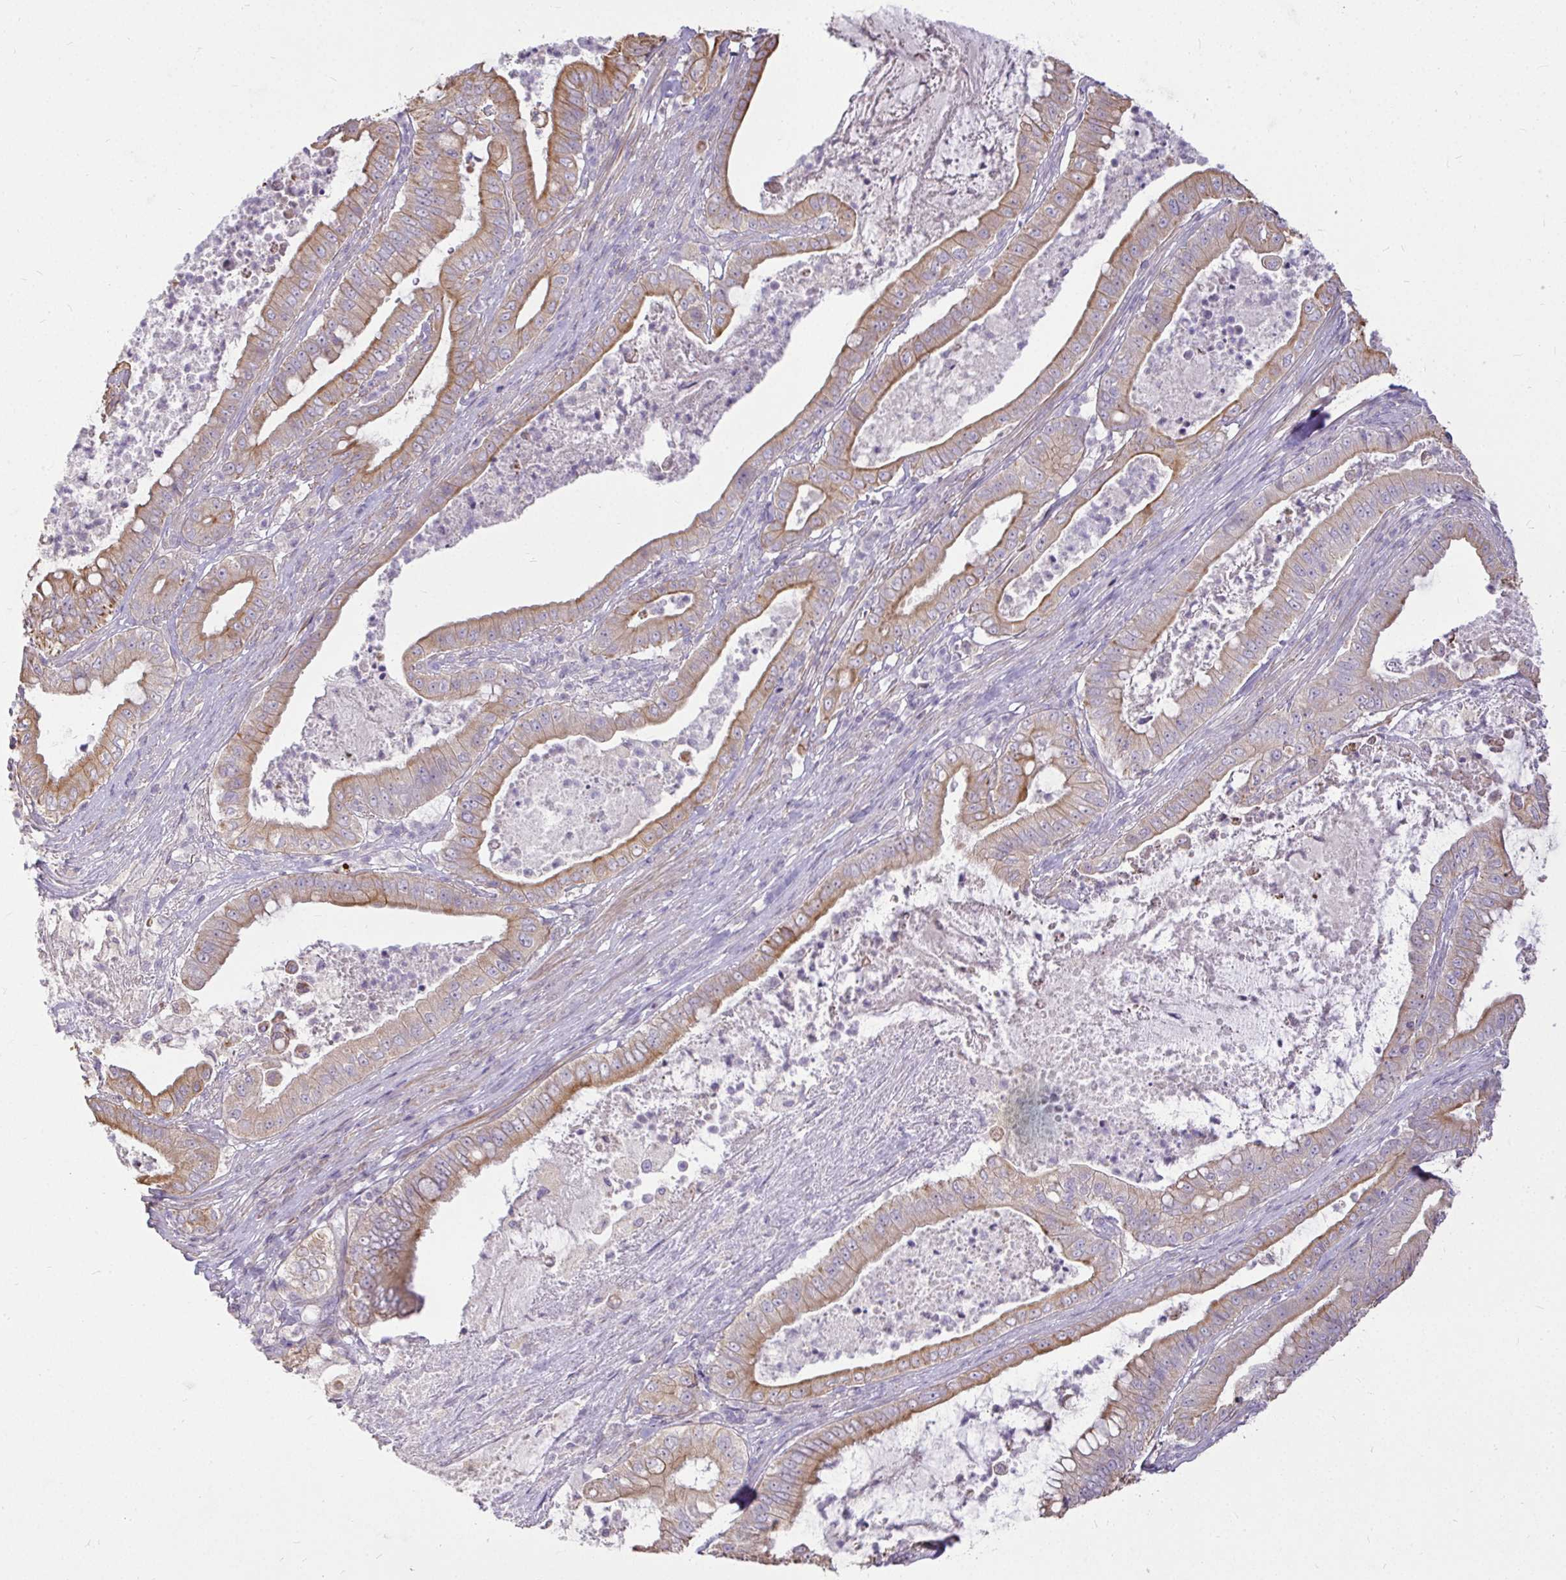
{"staining": {"intensity": "moderate", "quantity": "25%-75%", "location": "cytoplasmic/membranous"}, "tissue": "pancreatic cancer", "cell_type": "Tumor cells", "image_type": "cancer", "snomed": [{"axis": "morphology", "description": "Adenocarcinoma, NOS"}, {"axis": "topography", "description": "Pancreas"}], "caption": "Moderate cytoplasmic/membranous expression is appreciated in approximately 25%-75% of tumor cells in pancreatic cancer (adenocarcinoma).", "gene": "STRIP1", "patient": {"sex": "male", "age": 71}}